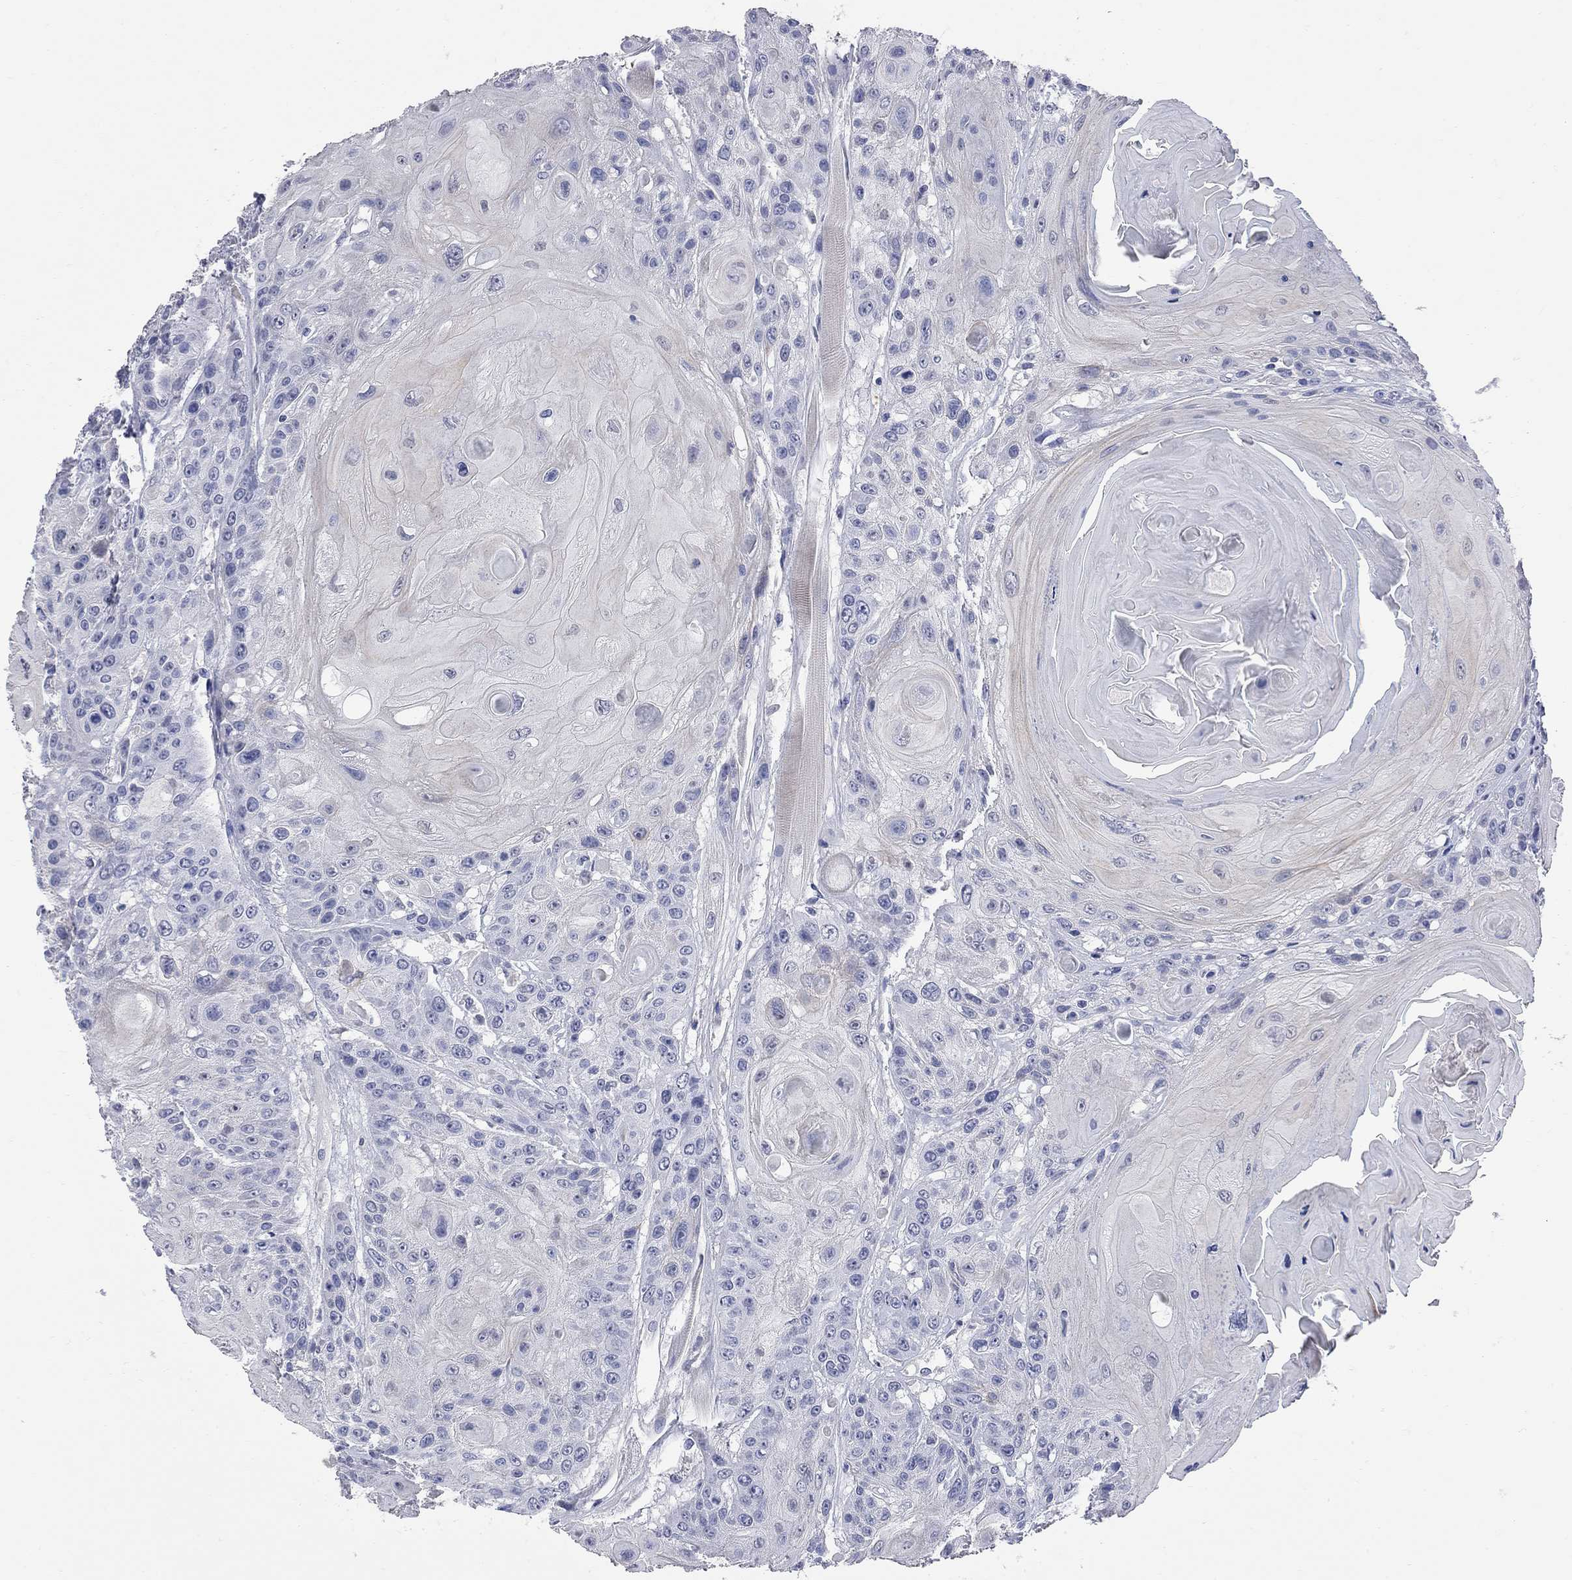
{"staining": {"intensity": "negative", "quantity": "none", "location": "none"}, "tissue": "head and neck cancer", "cell_type": "Tumor cells", "image_type": "cancer", "snomed": [{"axis": "morphology", "description": "Squamous cell carcinoma, NOS"}, {"axis": "topography", "description": "Head-Neck"}], "caption": "Tumor cells show no significant positivity in head and neck cancer.", "gene": "FAM221B", "patient": {"sex": "female", "age": 59}}